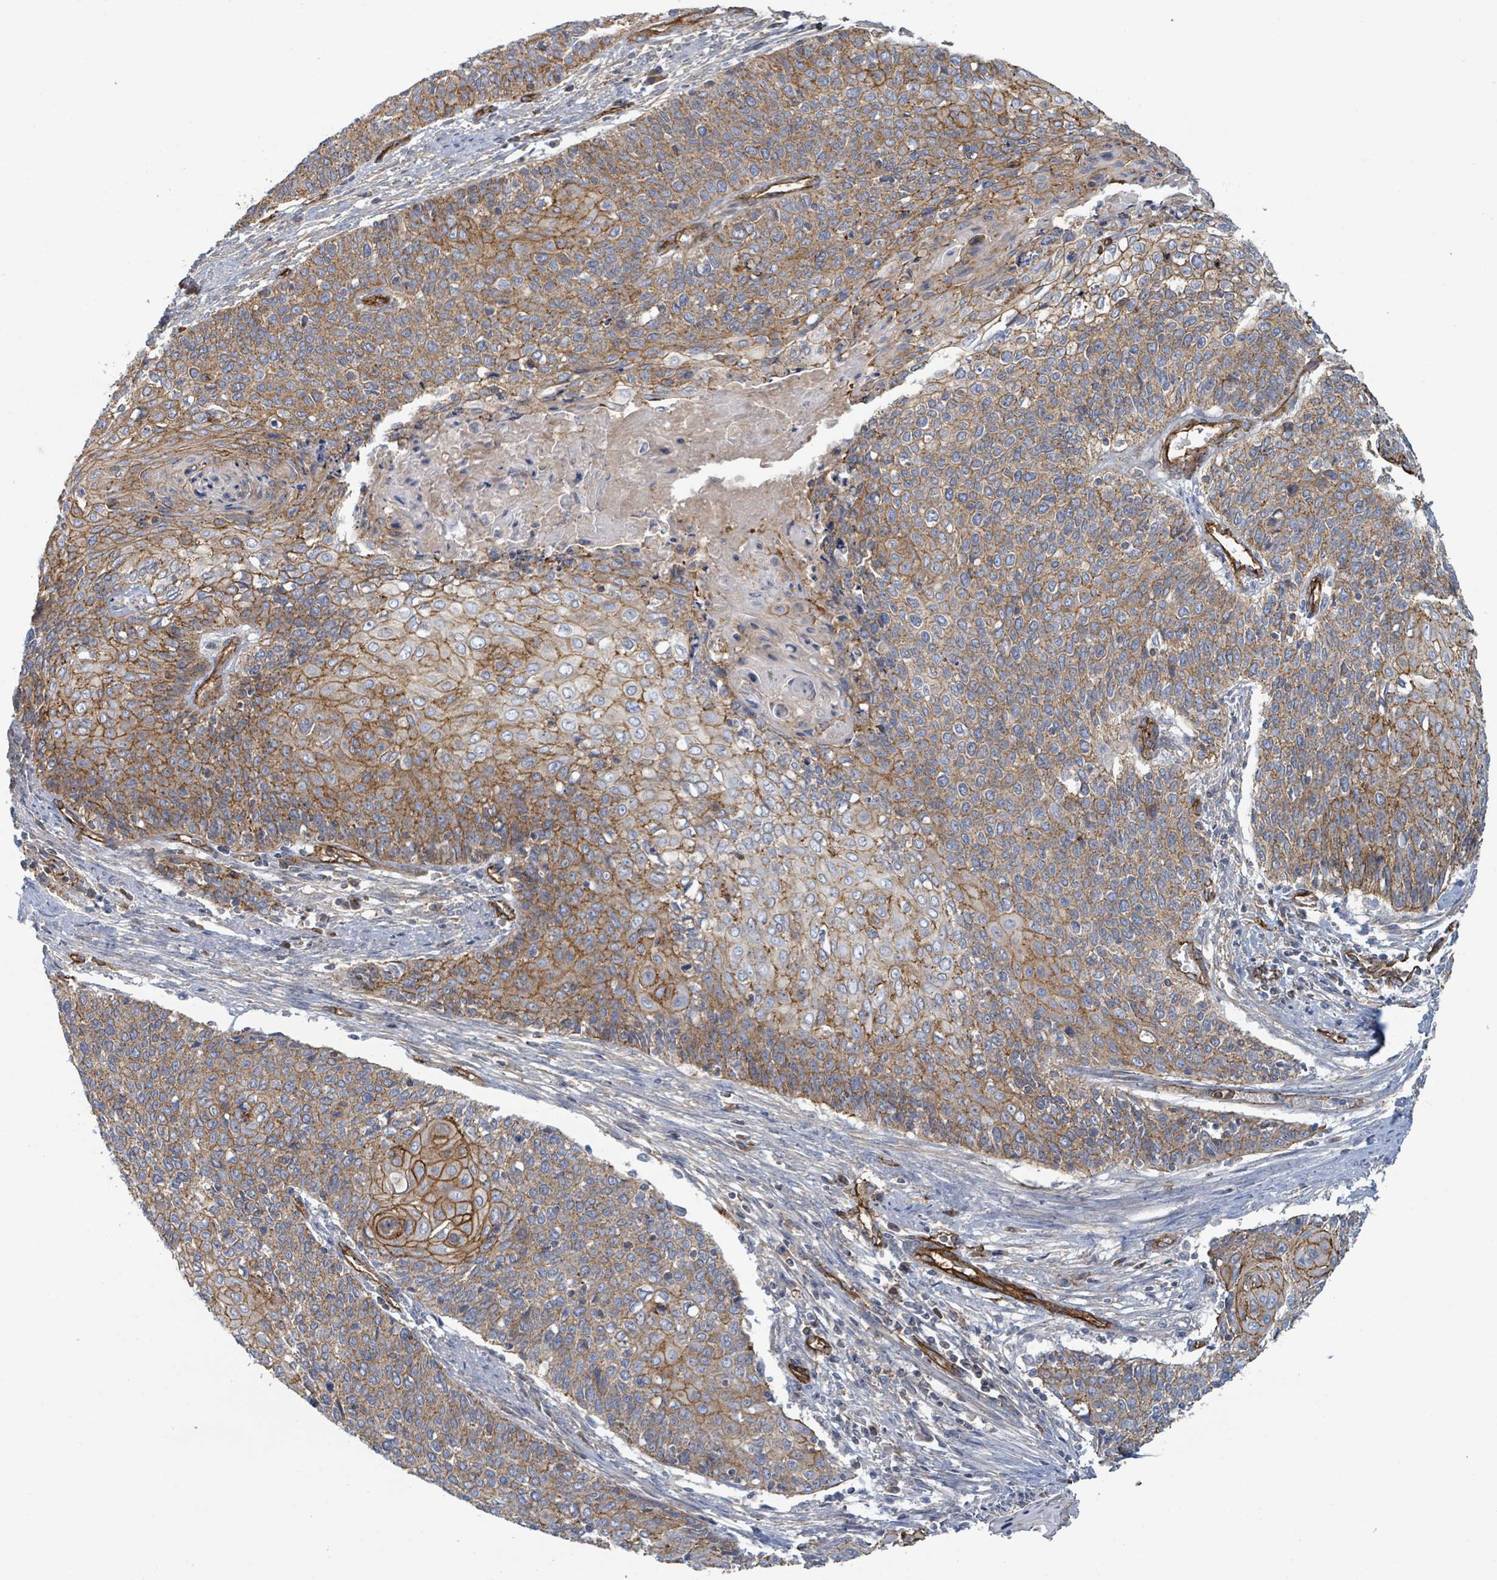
{"staining": {"intensity": "moderate", "quantity": ">75%", "location": "cytoplasmic/membranous"}, "tissue": "cervical cancer", "cell_type": "Tumor cells", "image_type": "cancer", "snomed": [{"axis": "morphology", "description": "Squamous cell carcinoma, NOS"}, {"axis": "topography", "description": "Cervix"}], "caption": "Cervical squamous cell carcinoma stained with DAB (3,3'-diaminobenzidine) immunohistochemistry reveals medium levels of moderate cytoplasmic/membranous expression in approximately >75% of tumor cells. (Brightfield microscopy of DAB IHC at high magnification).", "gene": "LDOC1", "patient": {"sex": "female", "age": 39}}